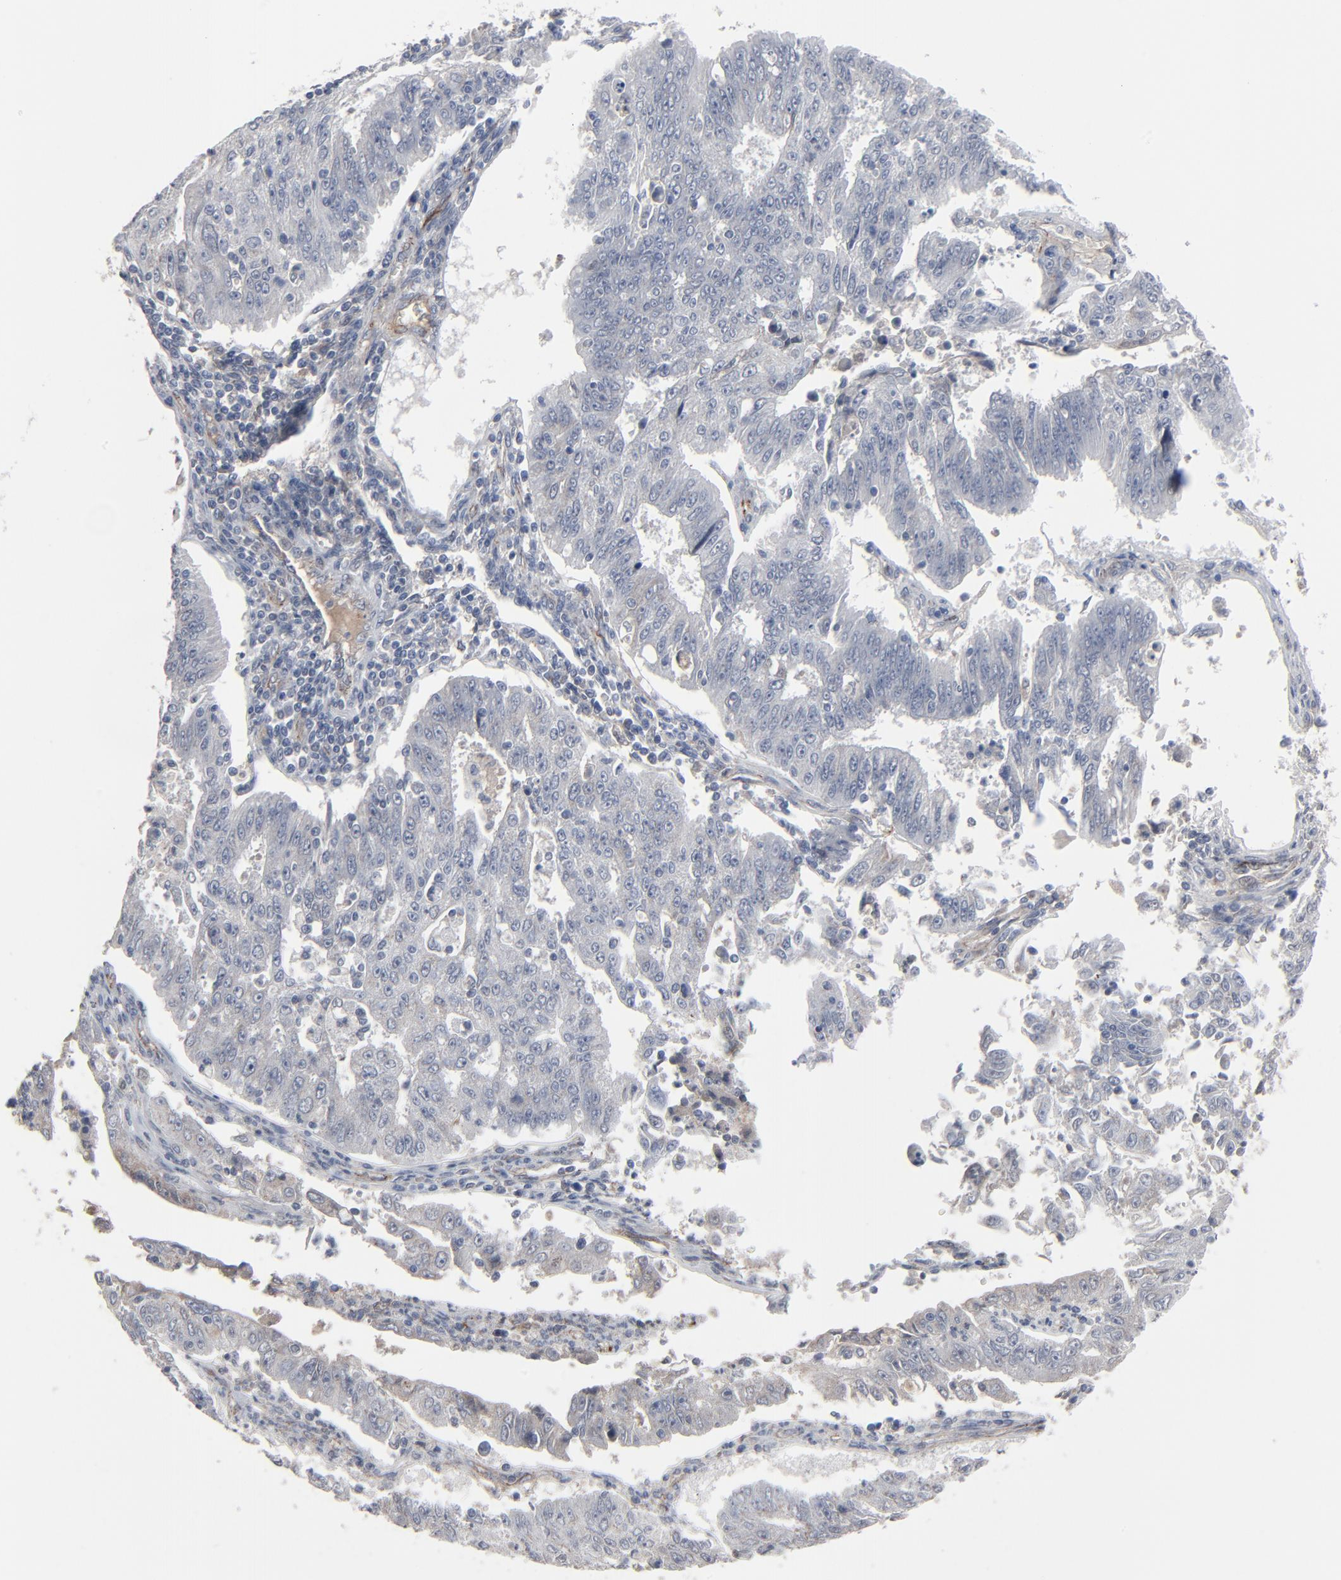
{"staining": {"intensity": "negative", "quantity": "none", "location": "none"}, "tissue": "endometrial cancer", "cell_type": "Tumor cells", "image_type": "cancer", "snomed": [{"axis": "morphology", "description": "Adenocarcinoma, NOS"}, {"axis": "topography", "description": "Endometrium"}], "caption": "This histopathology image is of adenocarcinoma (endometrial) stained with IHC to label a protein in brown with the nuclei are counter-stained blue. There is no staining in tumor cells.", "gene": "JAM3", "patient": {"sex": "female", "age": 42}}